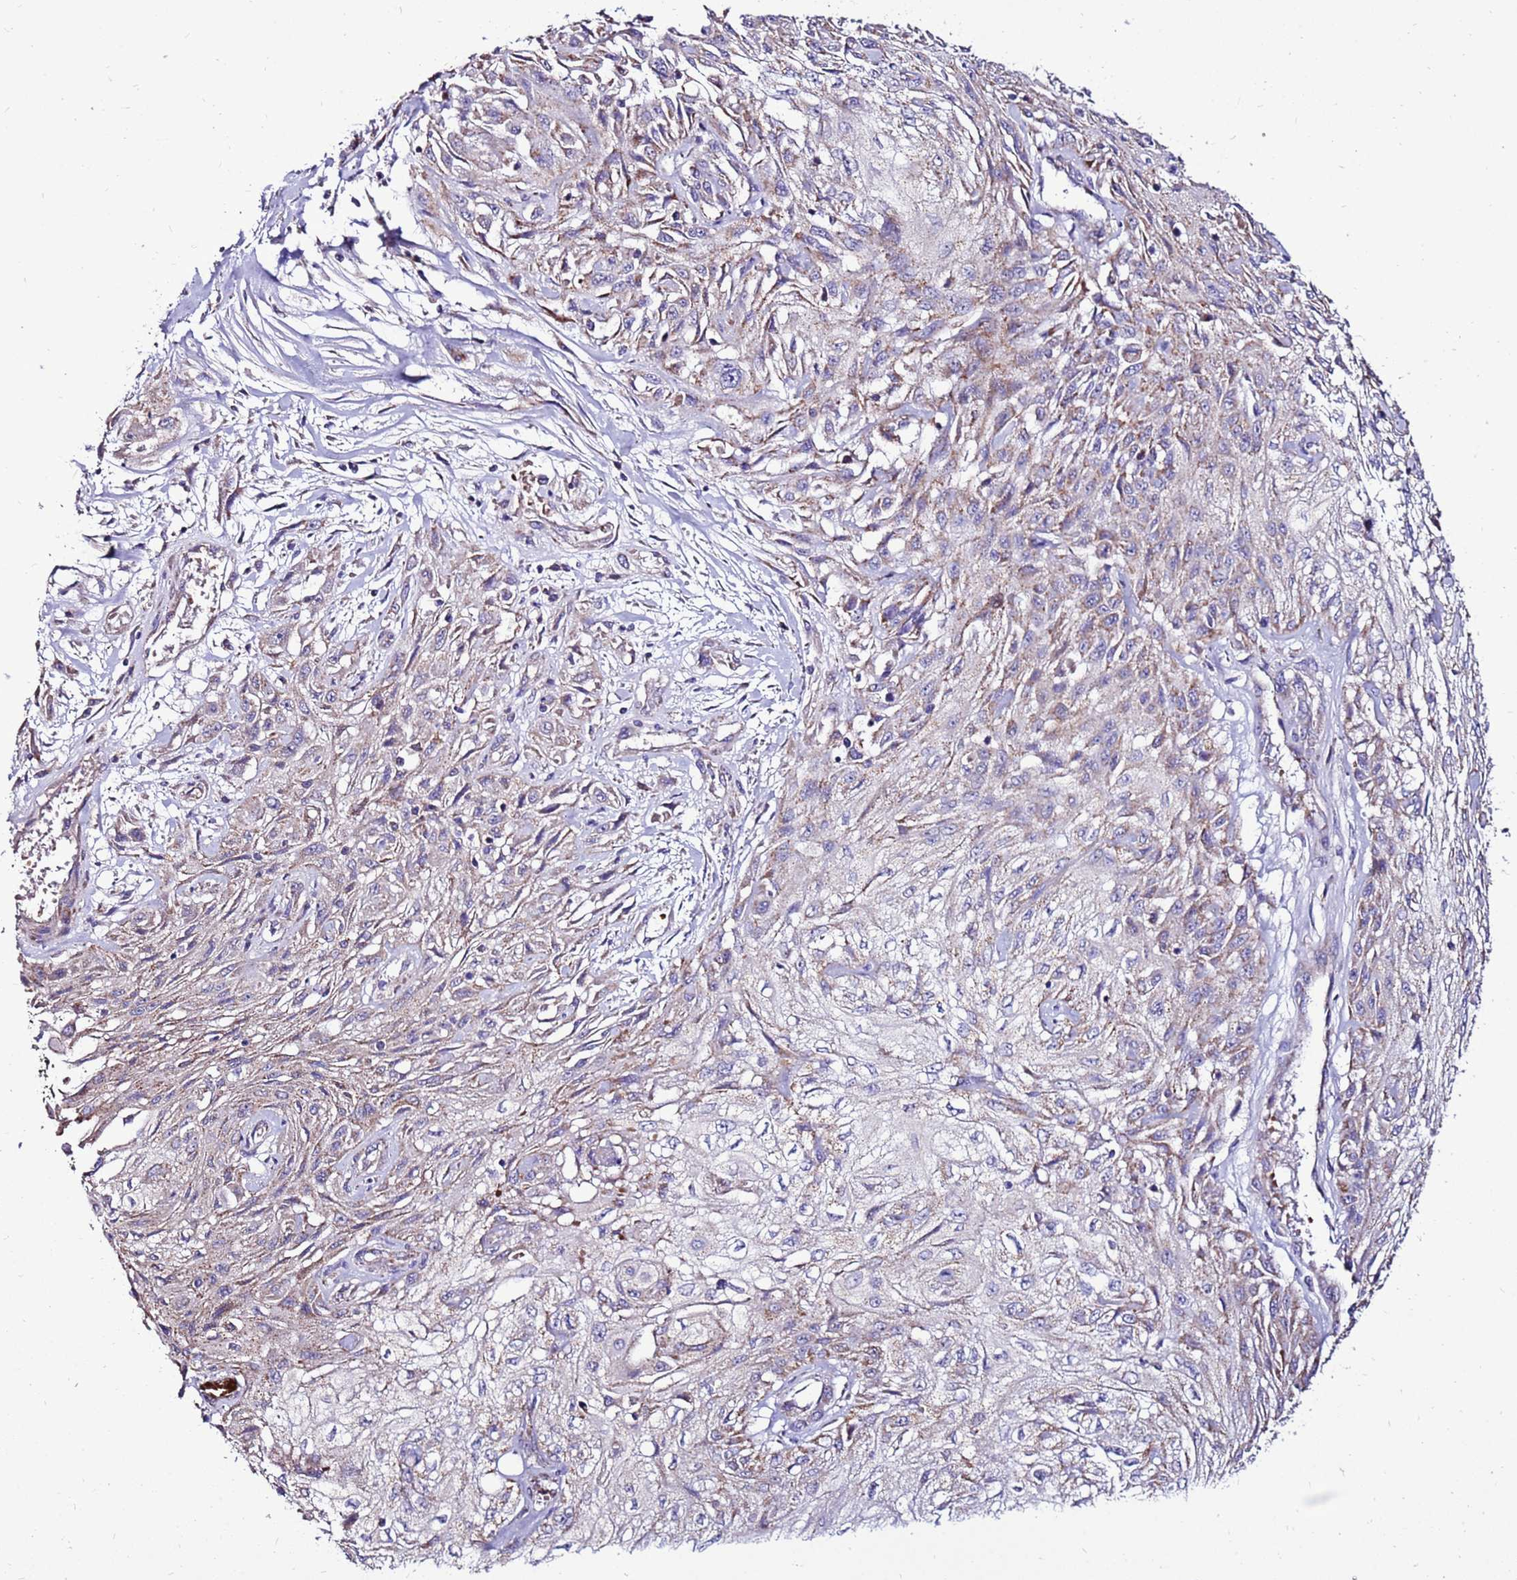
{"staining": {"intensity": "weak", "quantity": "<25%", "location": "cytoplasmic/membranous"}, "tissue": "skin cancer", "cell_type": "Tumor cells", "image_type": "cancer", "snomed": [{"axis": "morphology", "description": "Squamous cell carcinoma, NOS"}, {"axis": "morphology", "description": "Squamous cell carcinoma, metastatic, NOS"}, {"axis": "topography", "description": "Skin"}, {"axis": "topography", "description": "Lymph node"}], "caption": "Protein analysis of skin cancer (squamous cell carcinoma) displays no significant staining in tumor cells.", "gene": "SPSB3", "patient": {"sex": "male", "age": 75}}